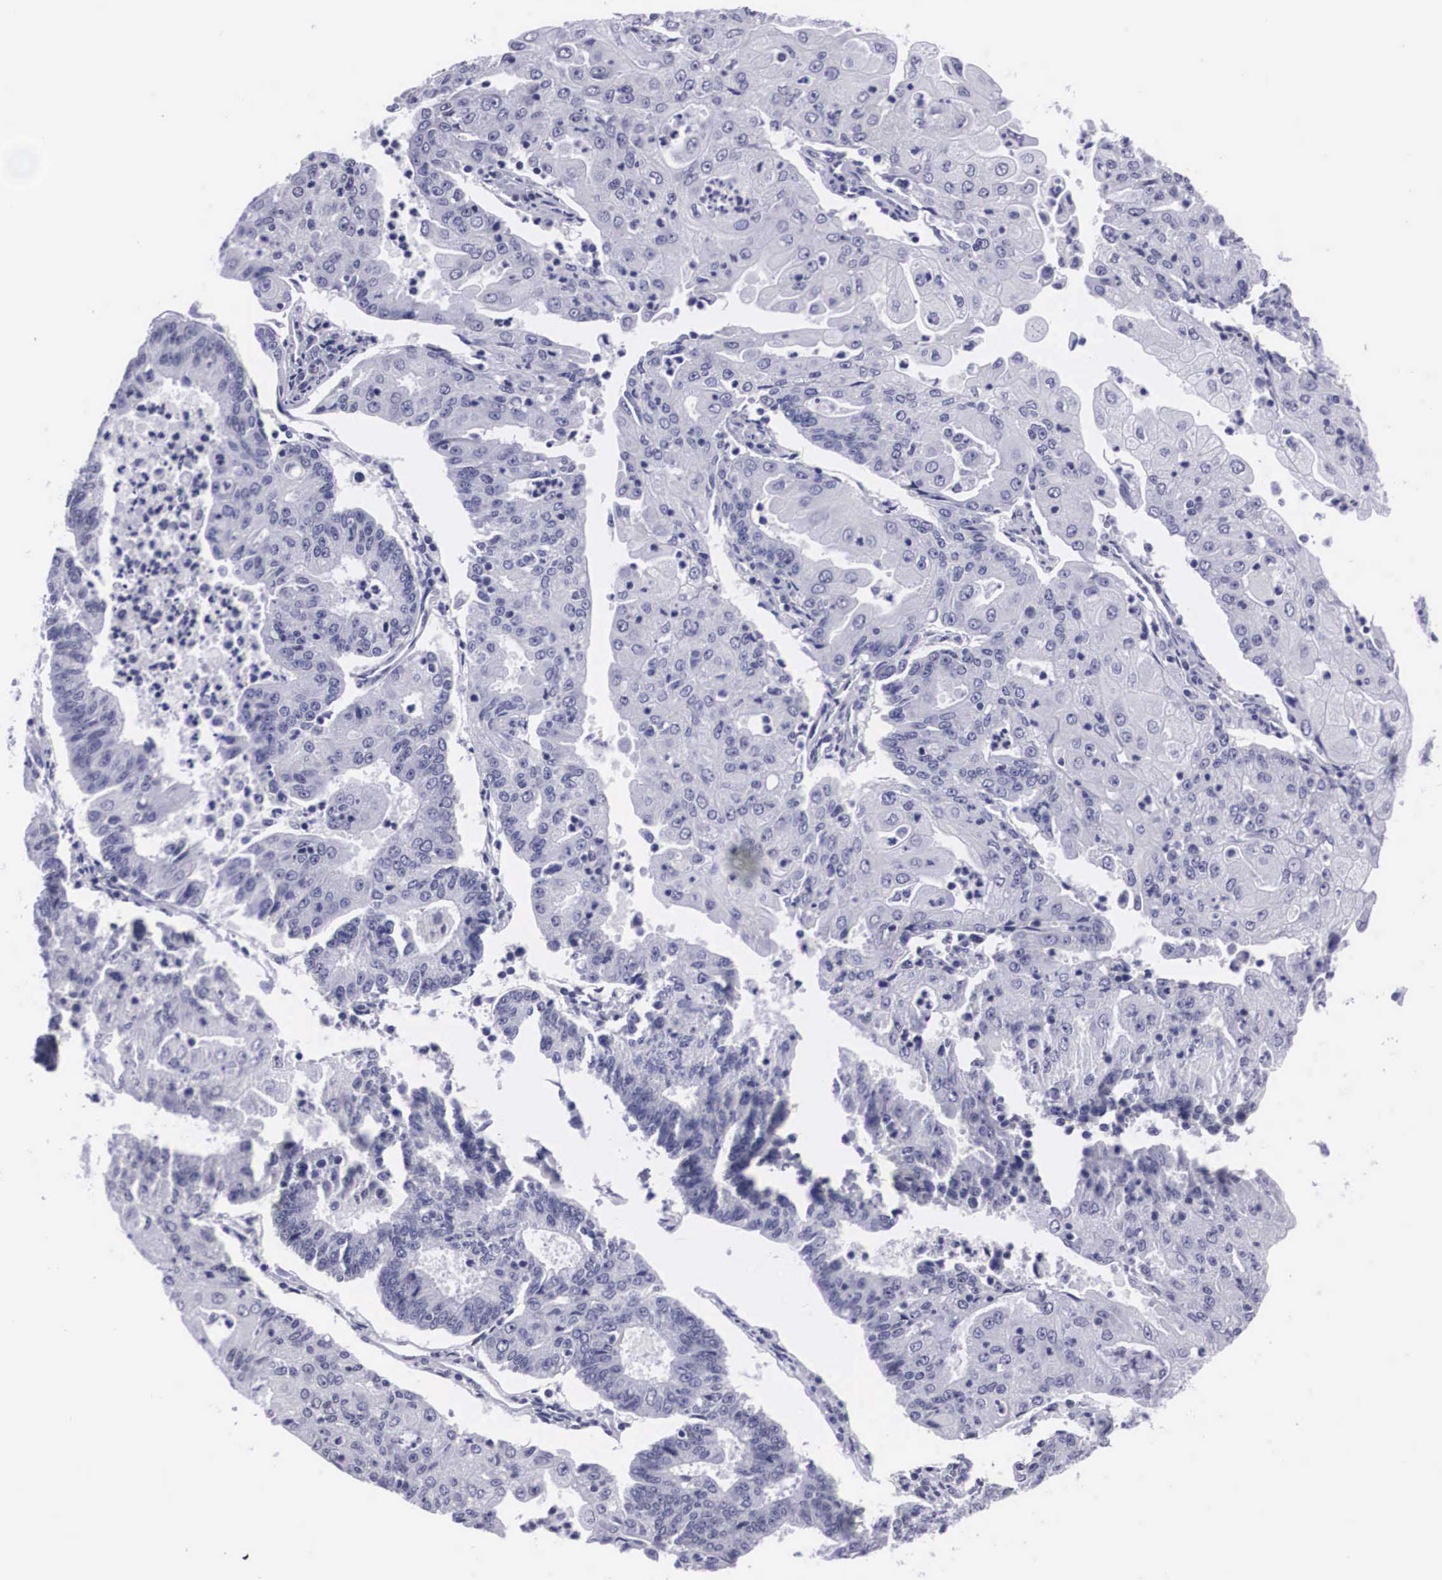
{"staining": {"intensity": "negative", "quantity": "none", "location": "none"}, "tissue": "endometrial cancer", "cell_type": "Tumor cells", "image_type": "cancer", "snomed": [{"axis": "morphology", "description": "Adenocarcinoma, NOS"}, {"axis": "topography", "description": "Endometrium"}], "caption": "The immunohistochemistry micrograph has no significant positivity in tumor cells of endometrial cancer (adenocarcinoma) tissue.", "gene": "C22orf31", "patient": {"sex": "female", "age": 56}}